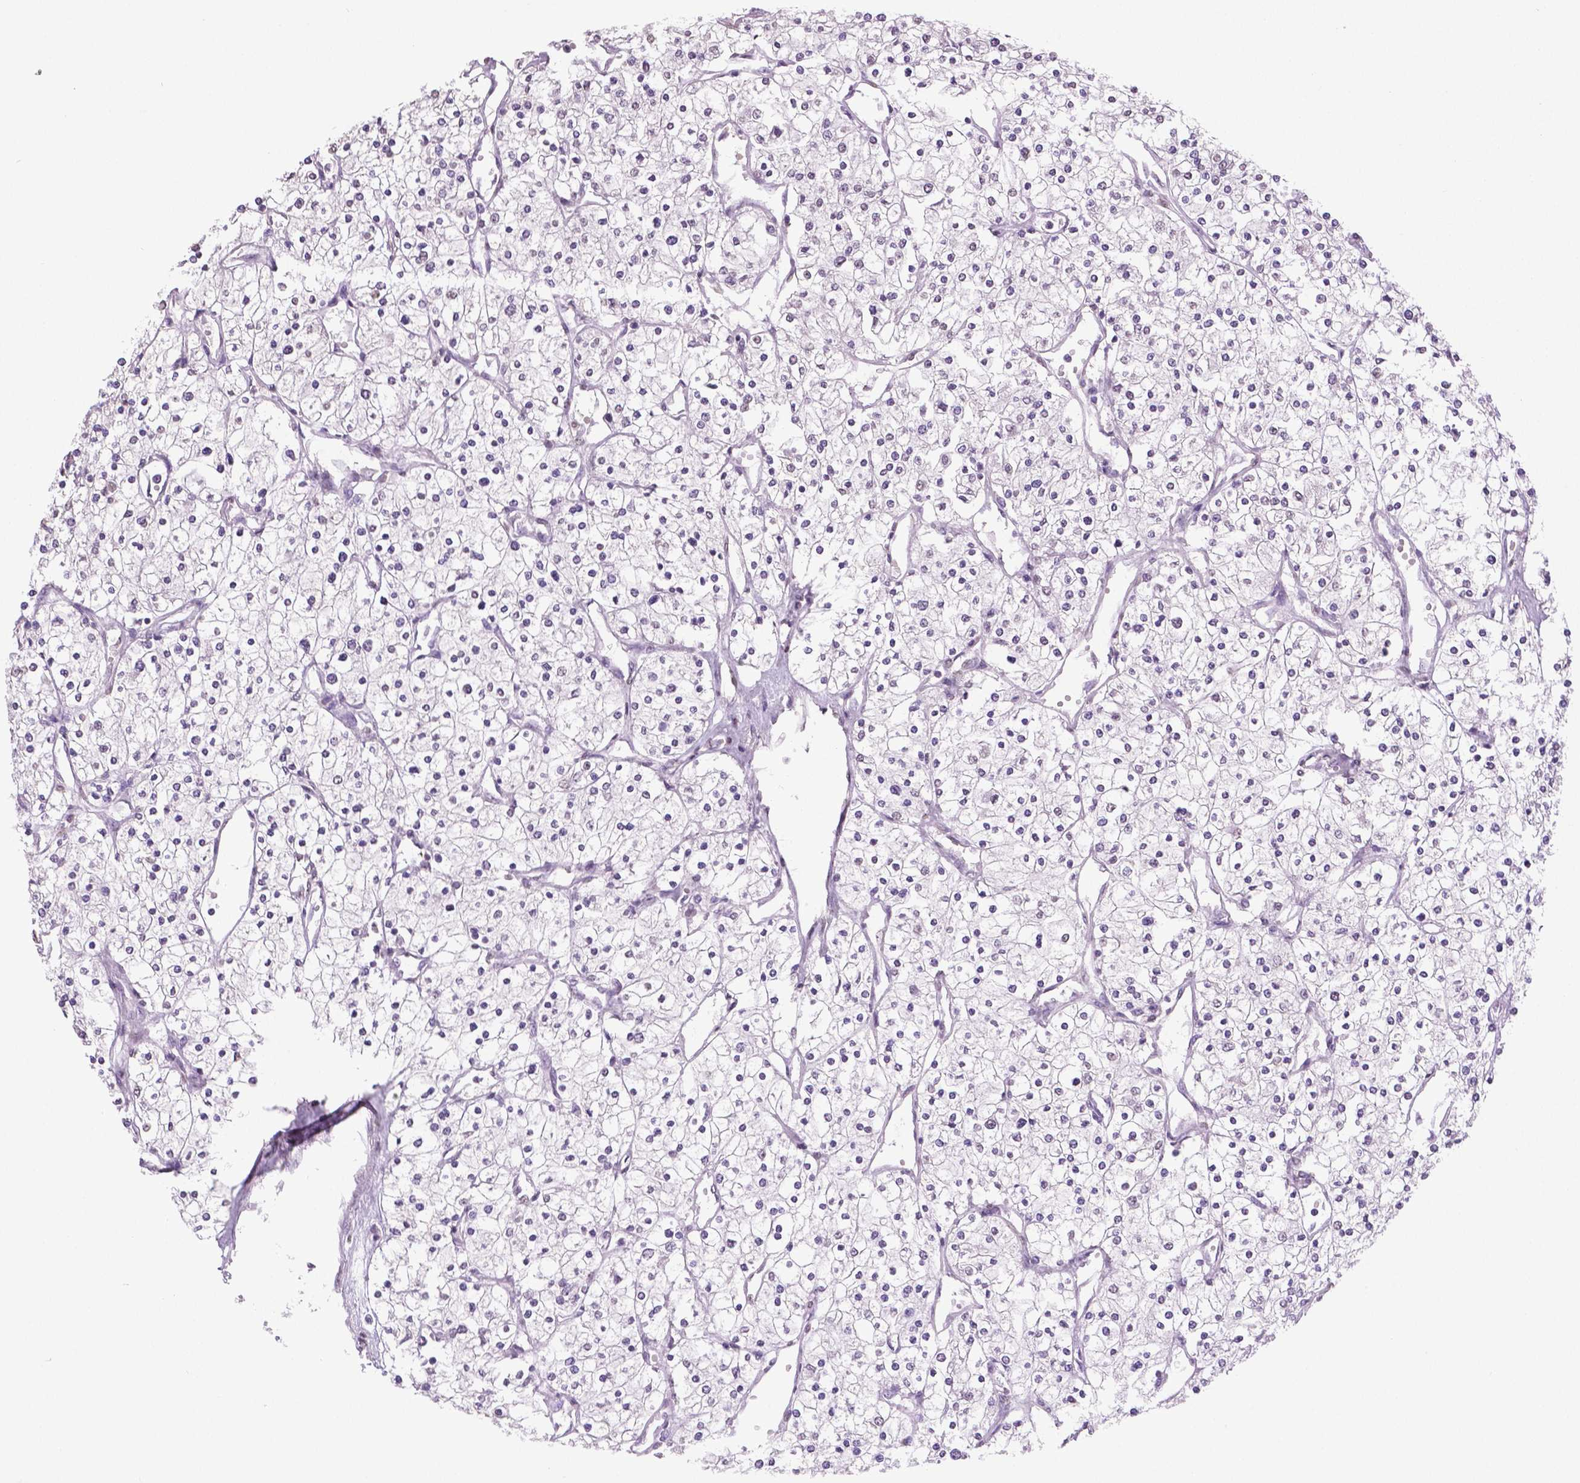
{"staining": {"intensity": "negative", "quantity": "none", "location": "none"}, "tissue": "renal cancer", "cell_type": "Tumor cells", "image_type": "cancer", "snomed": [{"axis": "morphology", "description": "Adenocarcinoma, NOS"}, {"axis": "topography", "description": "Kidney"}], "caption": "Adenocarcinoma (renal) was stained to show a protein in brown. There is no significant positivity in tumor cells.", "gene": "IGF2BP1", "patient": {"sex": "male", "age": 80}}